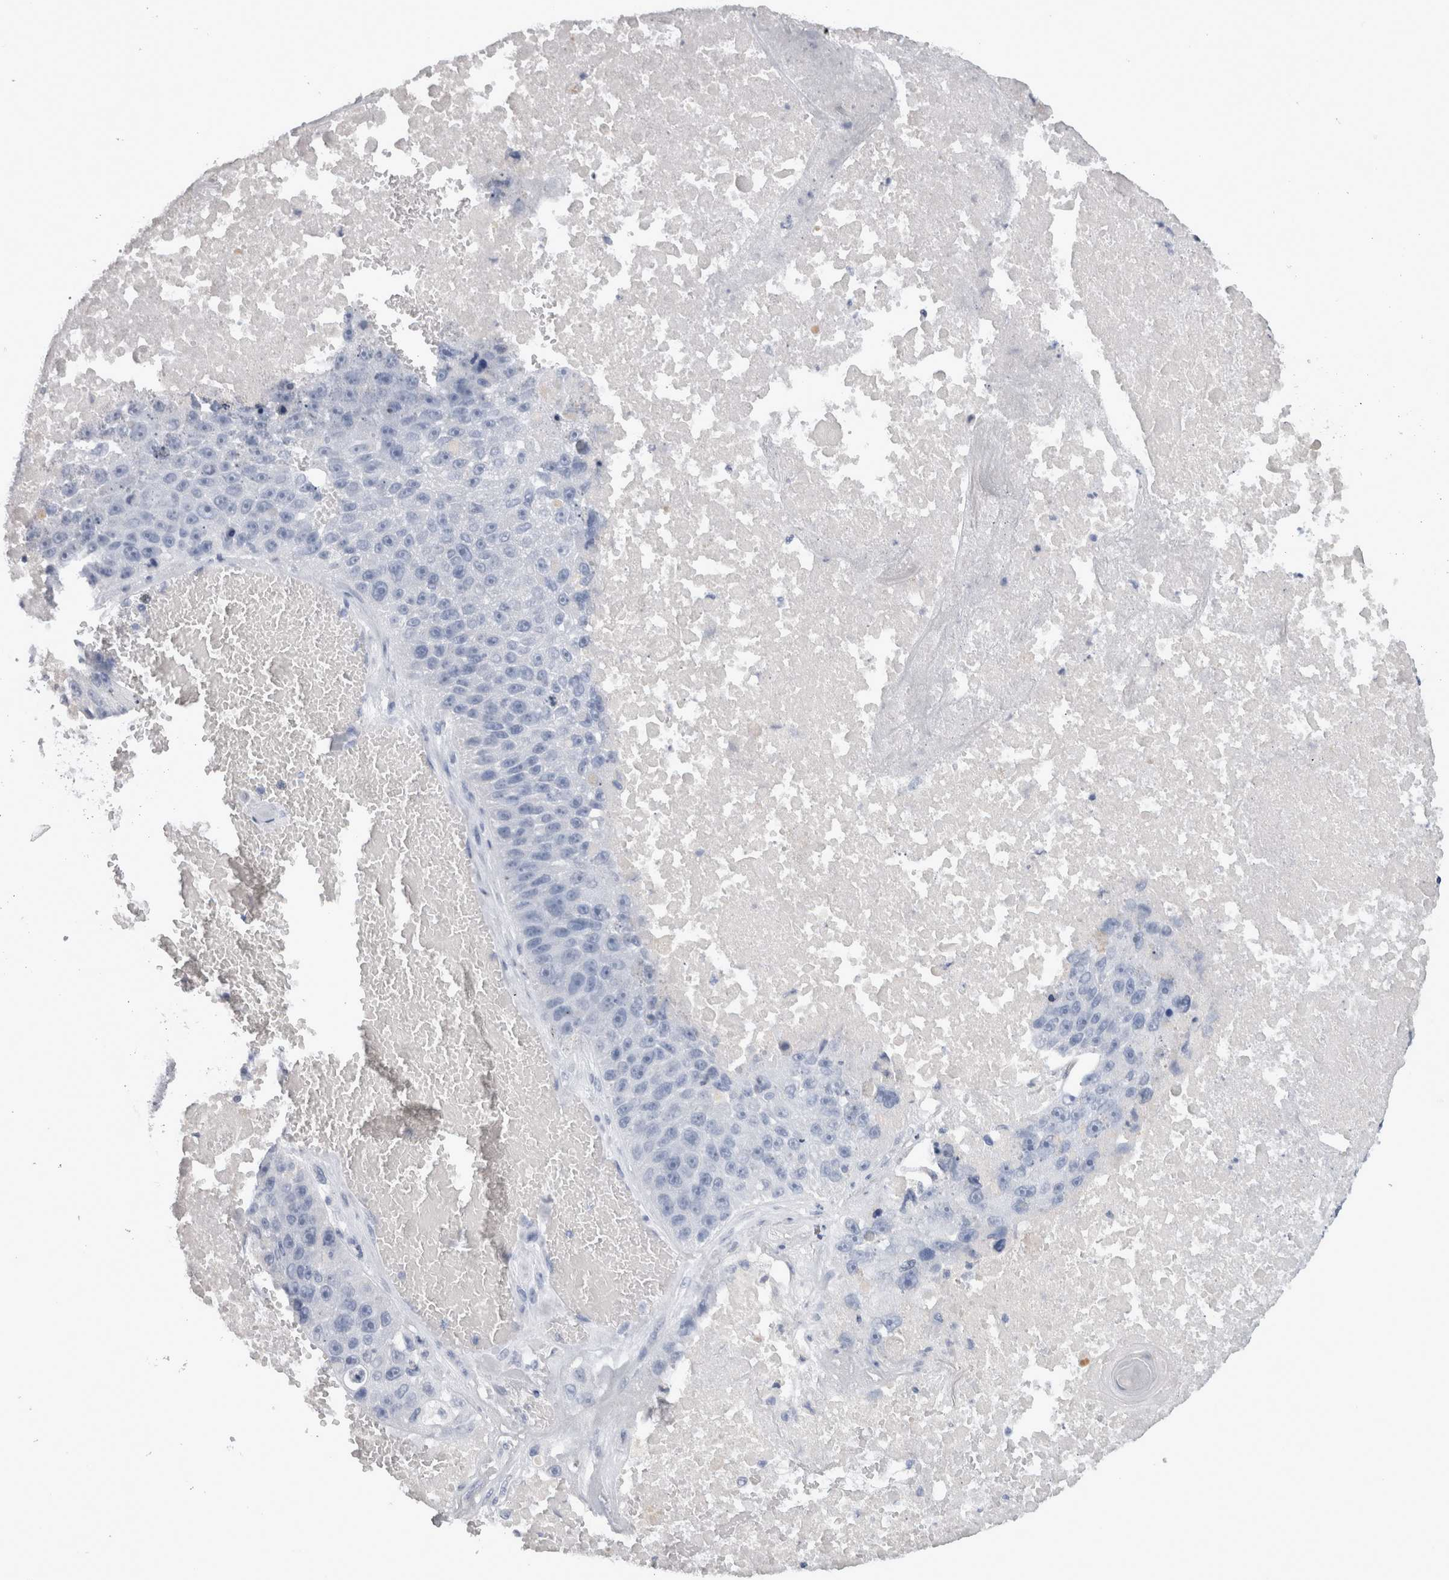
{"staining": {"intensity": "negative", "quantity": "none", "location": "none"}, "tissue": "lung cancer", "cell_type": "Tumor cells", "image_type": "cancer", "snomed": [{"axis": "morphology", "description": "Squamous cell carcinoma, NOS"}, {"axis": "topography", "description": "Lung"}], "caption": "Lung cancer was stained to show a protein in brown. There is no significant positivity in tumor cells.", "gene": "ADAM2", "patient": {"sex": "male", "age": 61}}